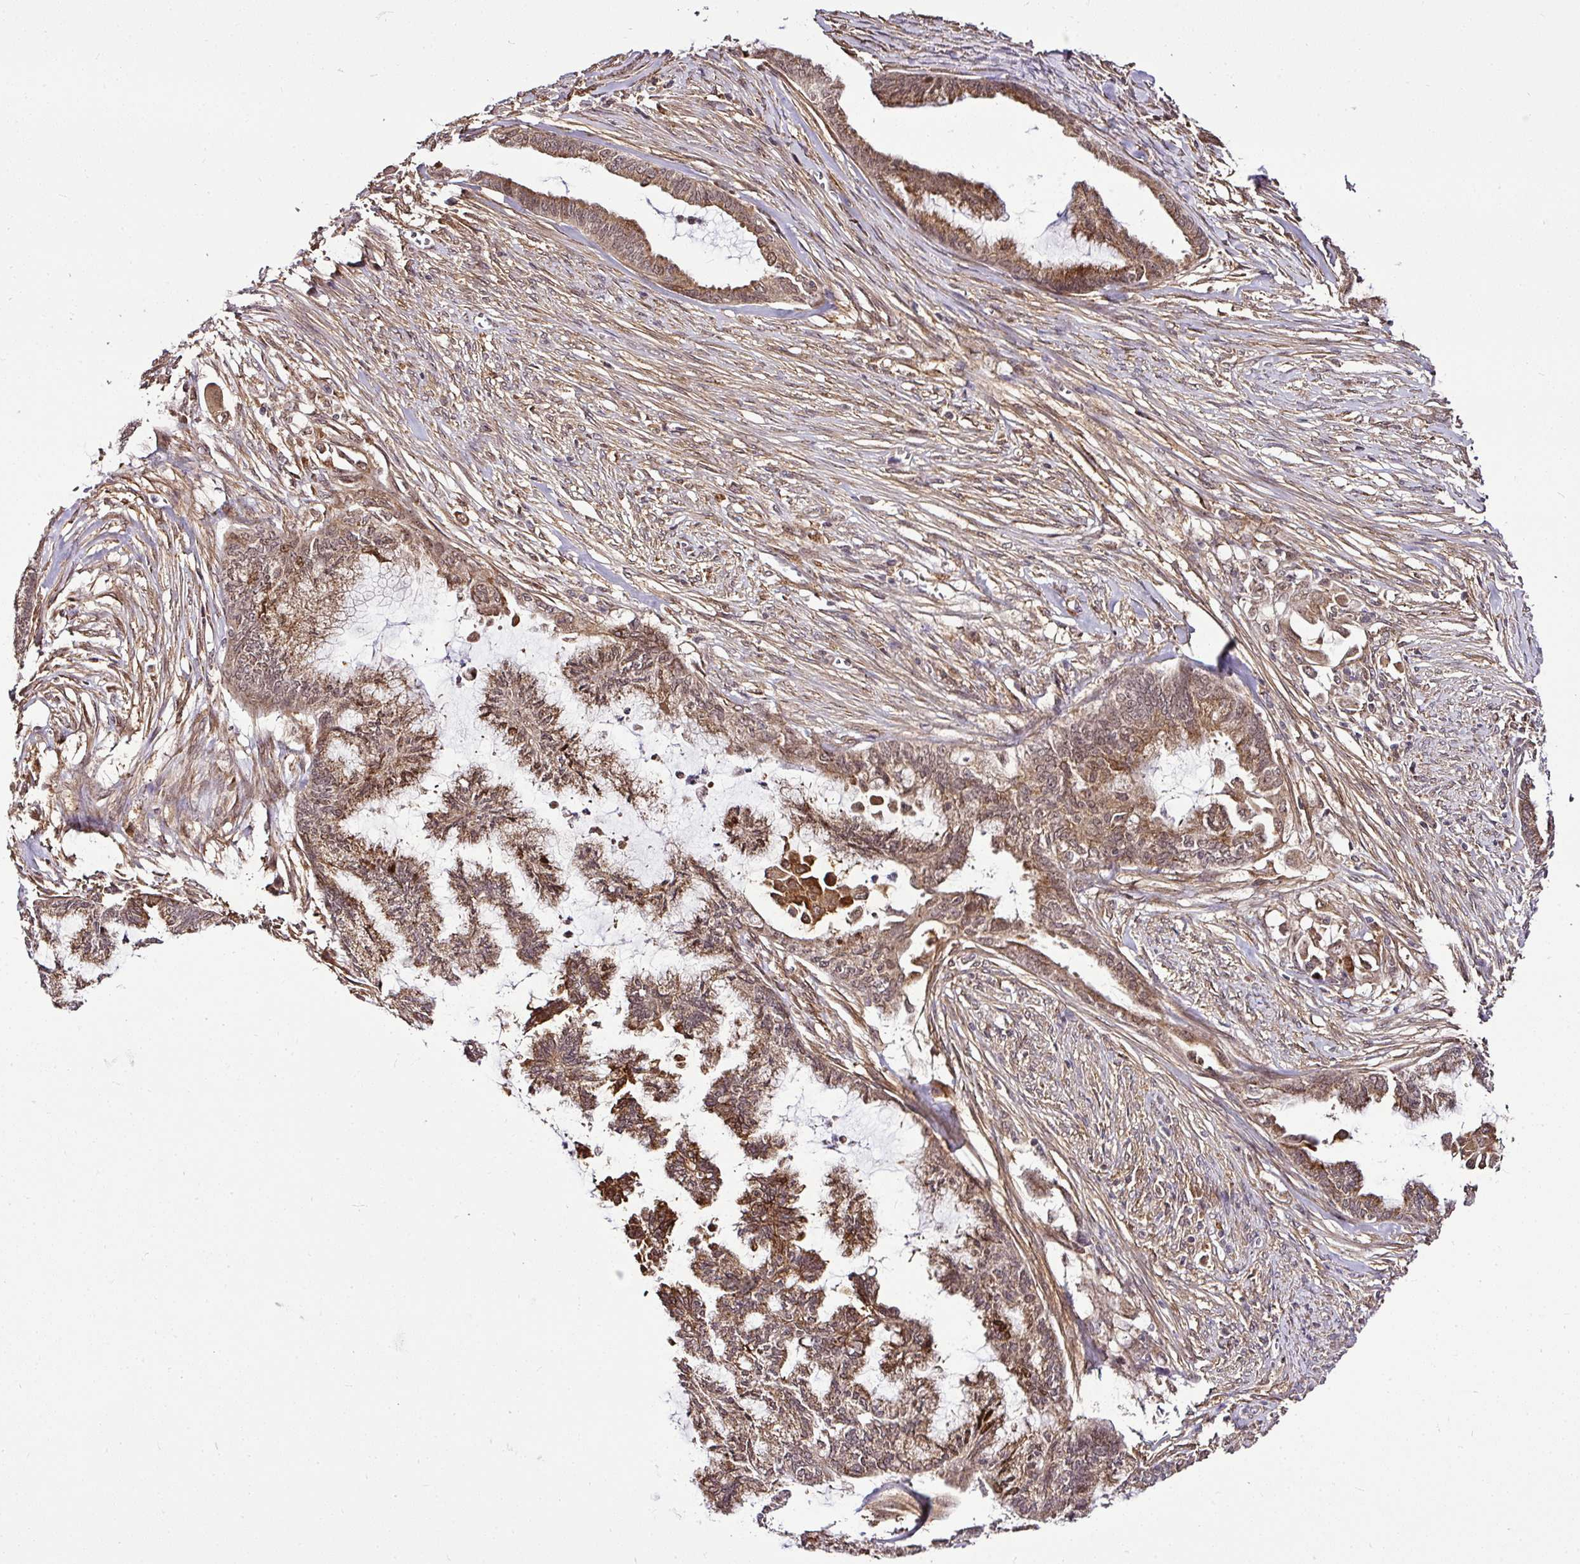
{"staining": {"intensity": "moderate", "quantity": ">75%", "location": "cytoplasmic/membranous,nuclear"}, "tissue": "endometrial cancer", "cell_type": "Tumor cells", "image_type": "cancer", "snomed": [{"axis": "morphology", "description": "Adenocarcinoma, NOS"}, {"axis": "topography", "description": "Endometrium"}], "caption": "Immunohistochemistry of endometrial cancer shows medium levels of moderate cytoplasmic/membranous and nuclear positivity in about >75% of tumor cells.", "gene": "FAM153A", "patient": {"sex": "female", "age": 86}}